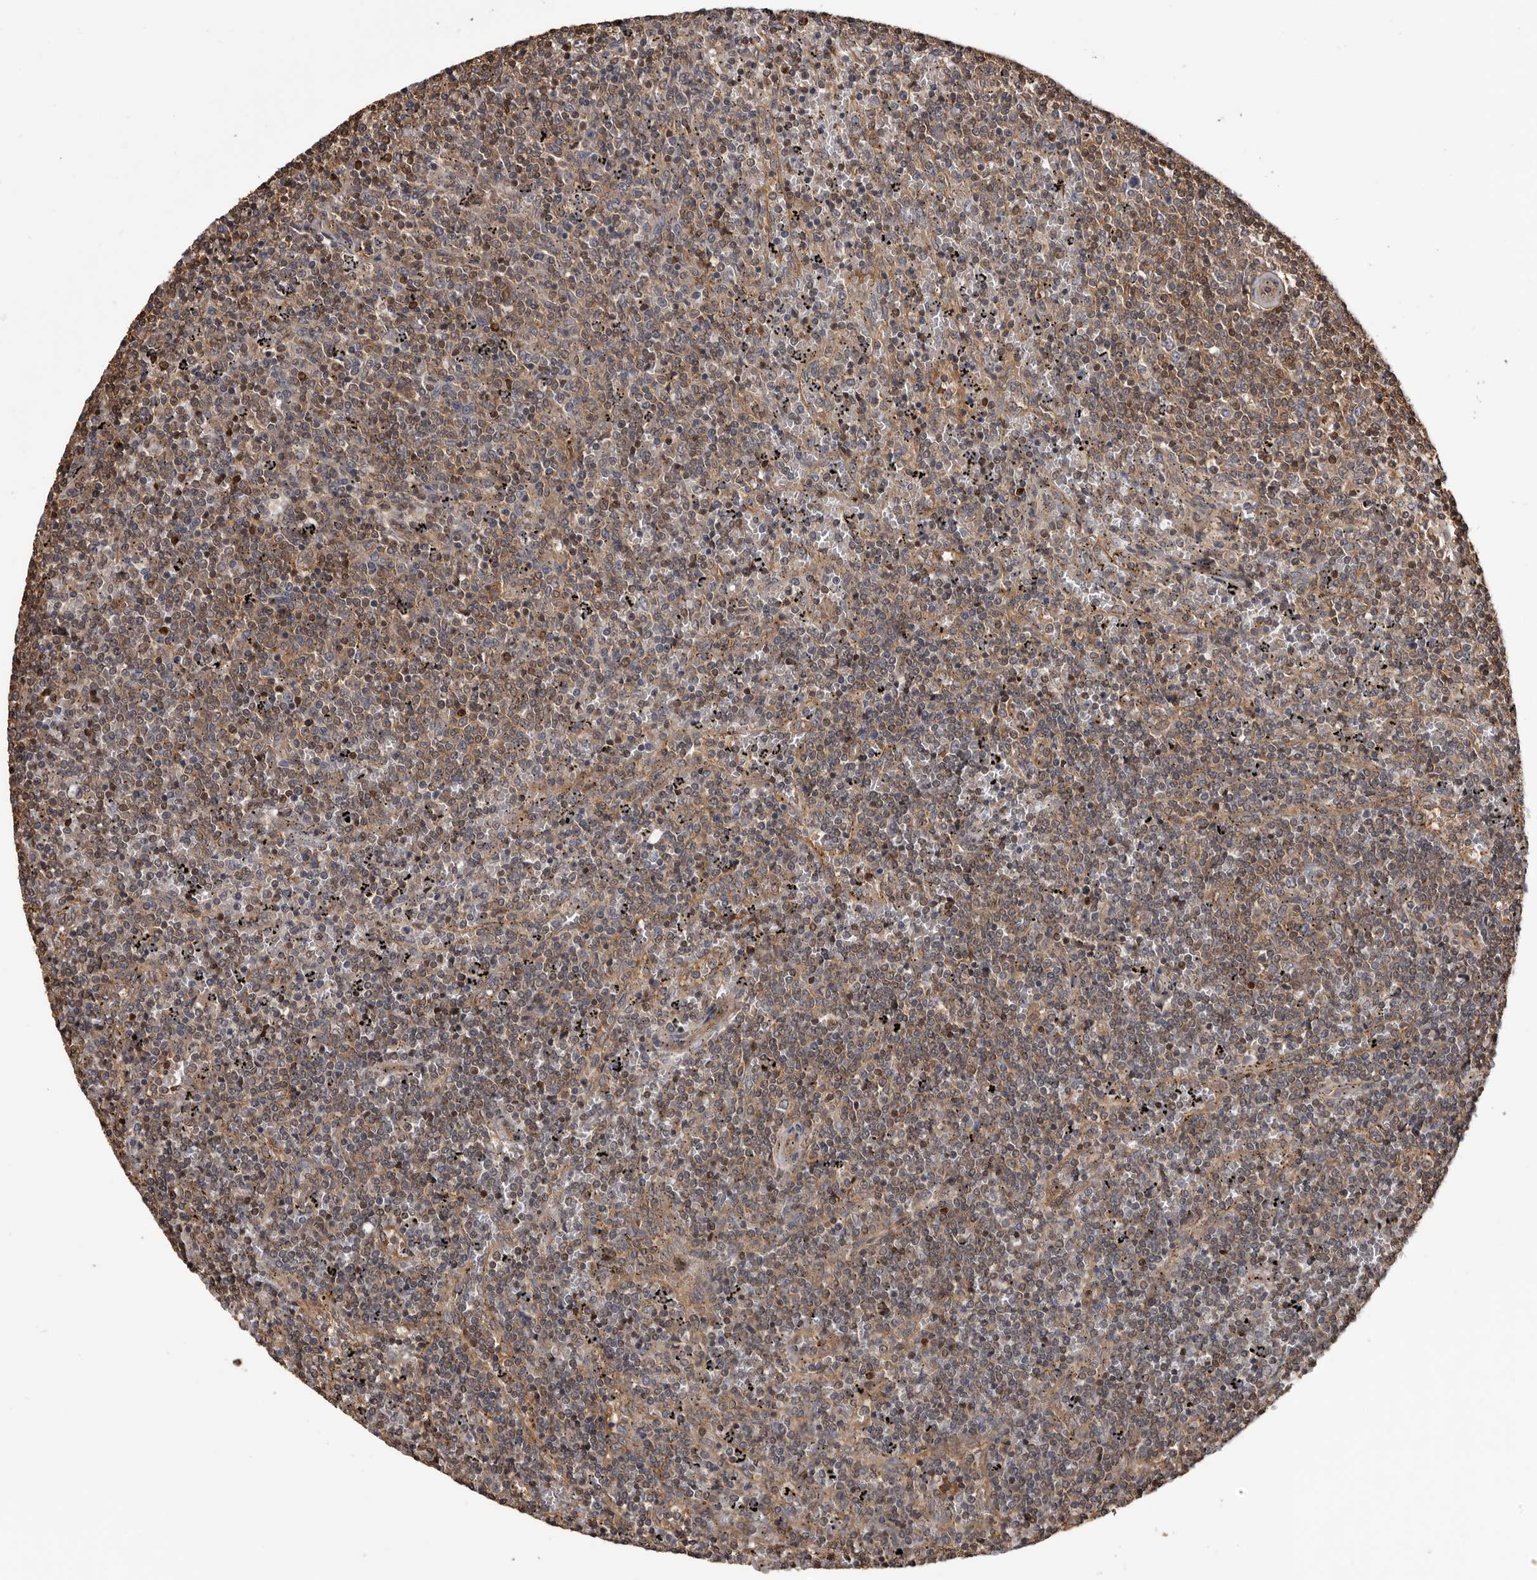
{"staining": {"intensity": "weak", "quantity": ">75%", "location": "cytoplasmic/membranous"}, "tissue": "lymphoma", "cell_type": "Tumor cells", "image_type": "cancer", "snomed": [{"axis": "morphology", "description": "Malignant lymphoma, non-Hodgkin's type, Low grade"}, {"axis": "topography", "description": "Spleen"}], "caption": "Protein staining reveals weak cytoplasmic/membranous expression in approximately >75% of tumor cells in malignant lymphoma, non-Hodgkin's type (low-grade).", "gene": "ADAMTS2", "patient": {"sex": "female", "age": 50}}